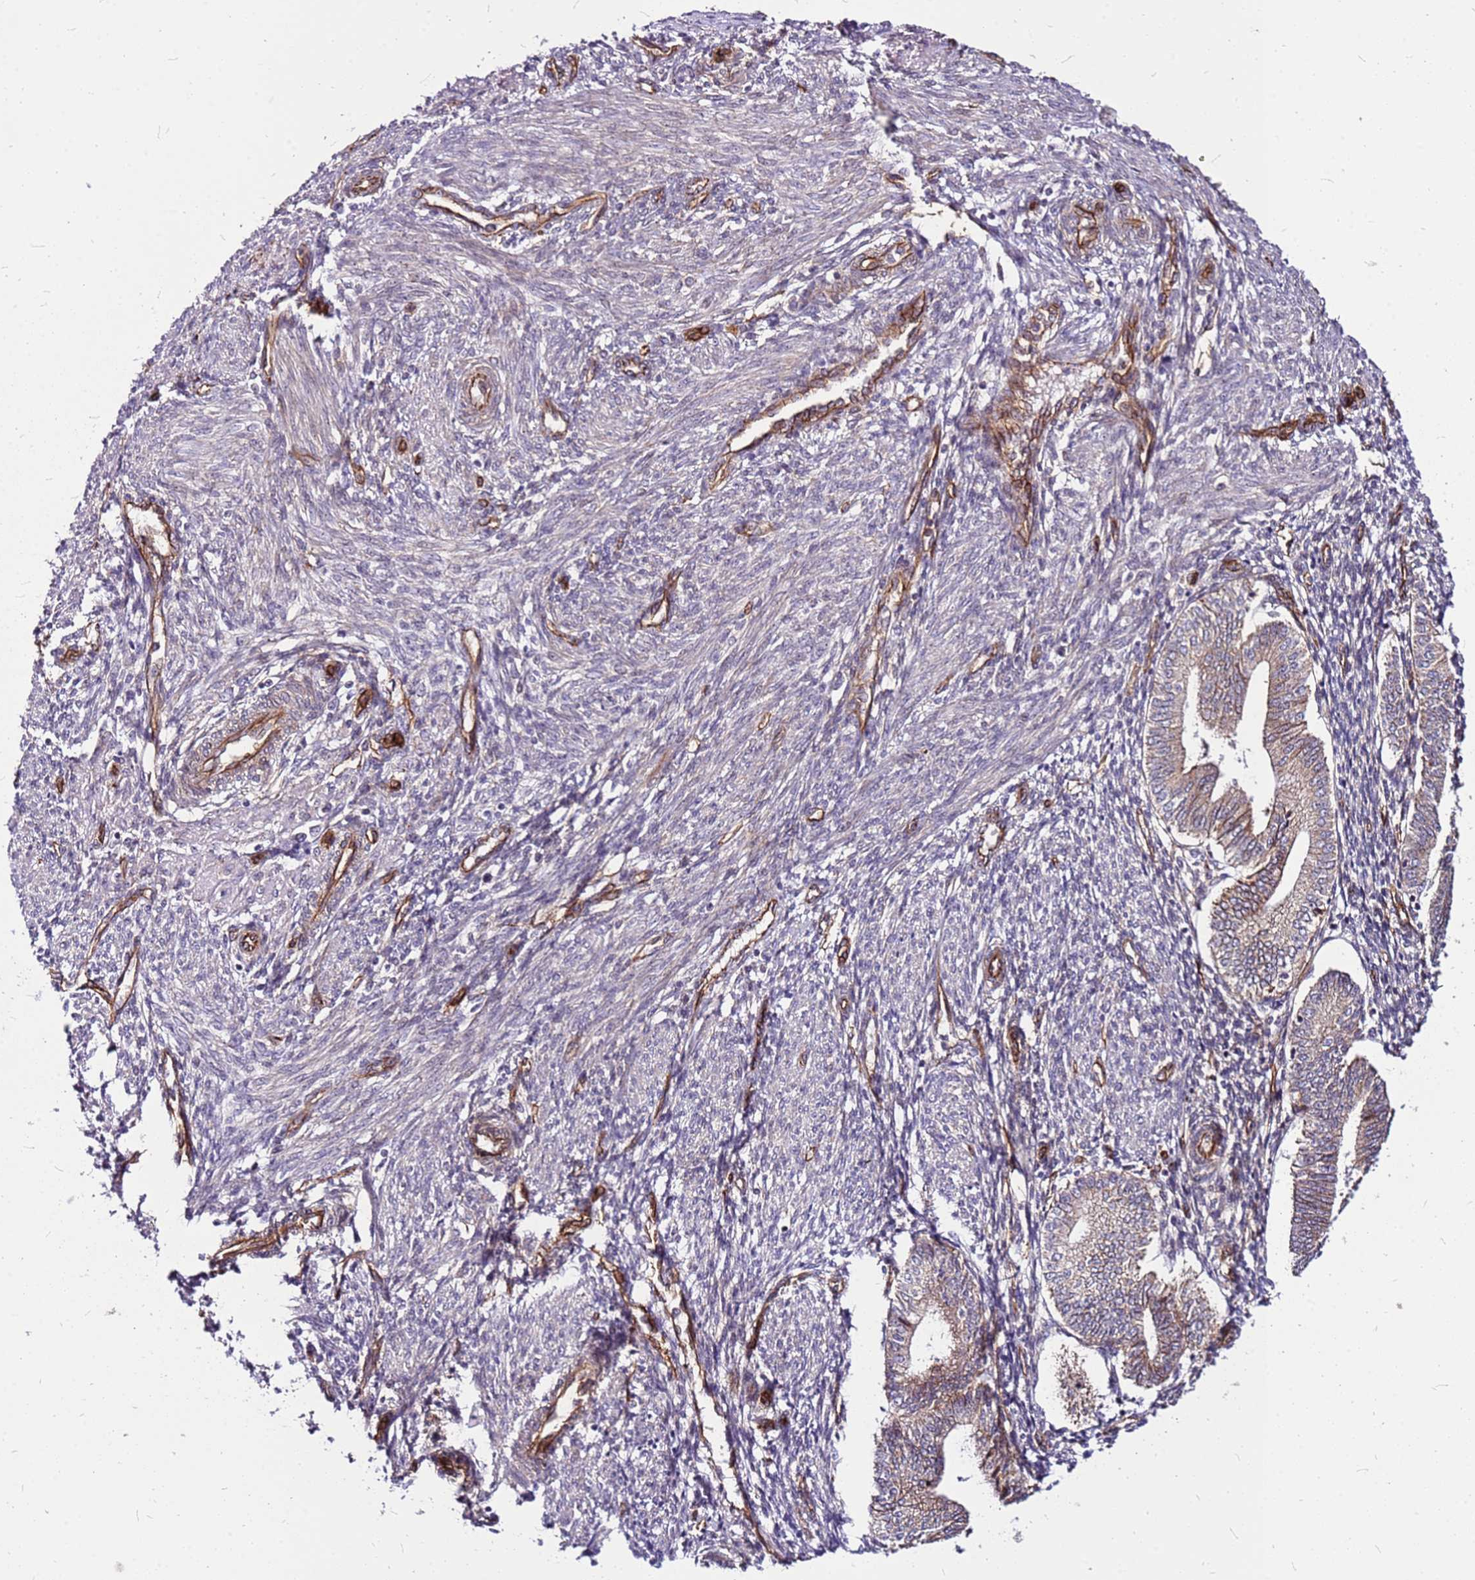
{"staining": {"intensity": "moderate", "quantity": "25%-75%", "location": "cytoplasmic/membranous"}, "tissue": "endometrium", "cell_type": "Cells in endometrial stroma", "image_type": "normal", "snomed": [{"axis": "morphology", "description": "Normal tissue, NOS"}, {"axis": "topography", "description": "Endometrium"}], "caption": "Brown immunohistochemical staining in benign human endometrium demonstrates moderate cytoplasmic/membranous expression in about 25%-75% of cells in endometrial stroma. Nuclei are stained in blue.", "gene": "TOPAZ1", "patient": {"sex": "female", "age": 34}}